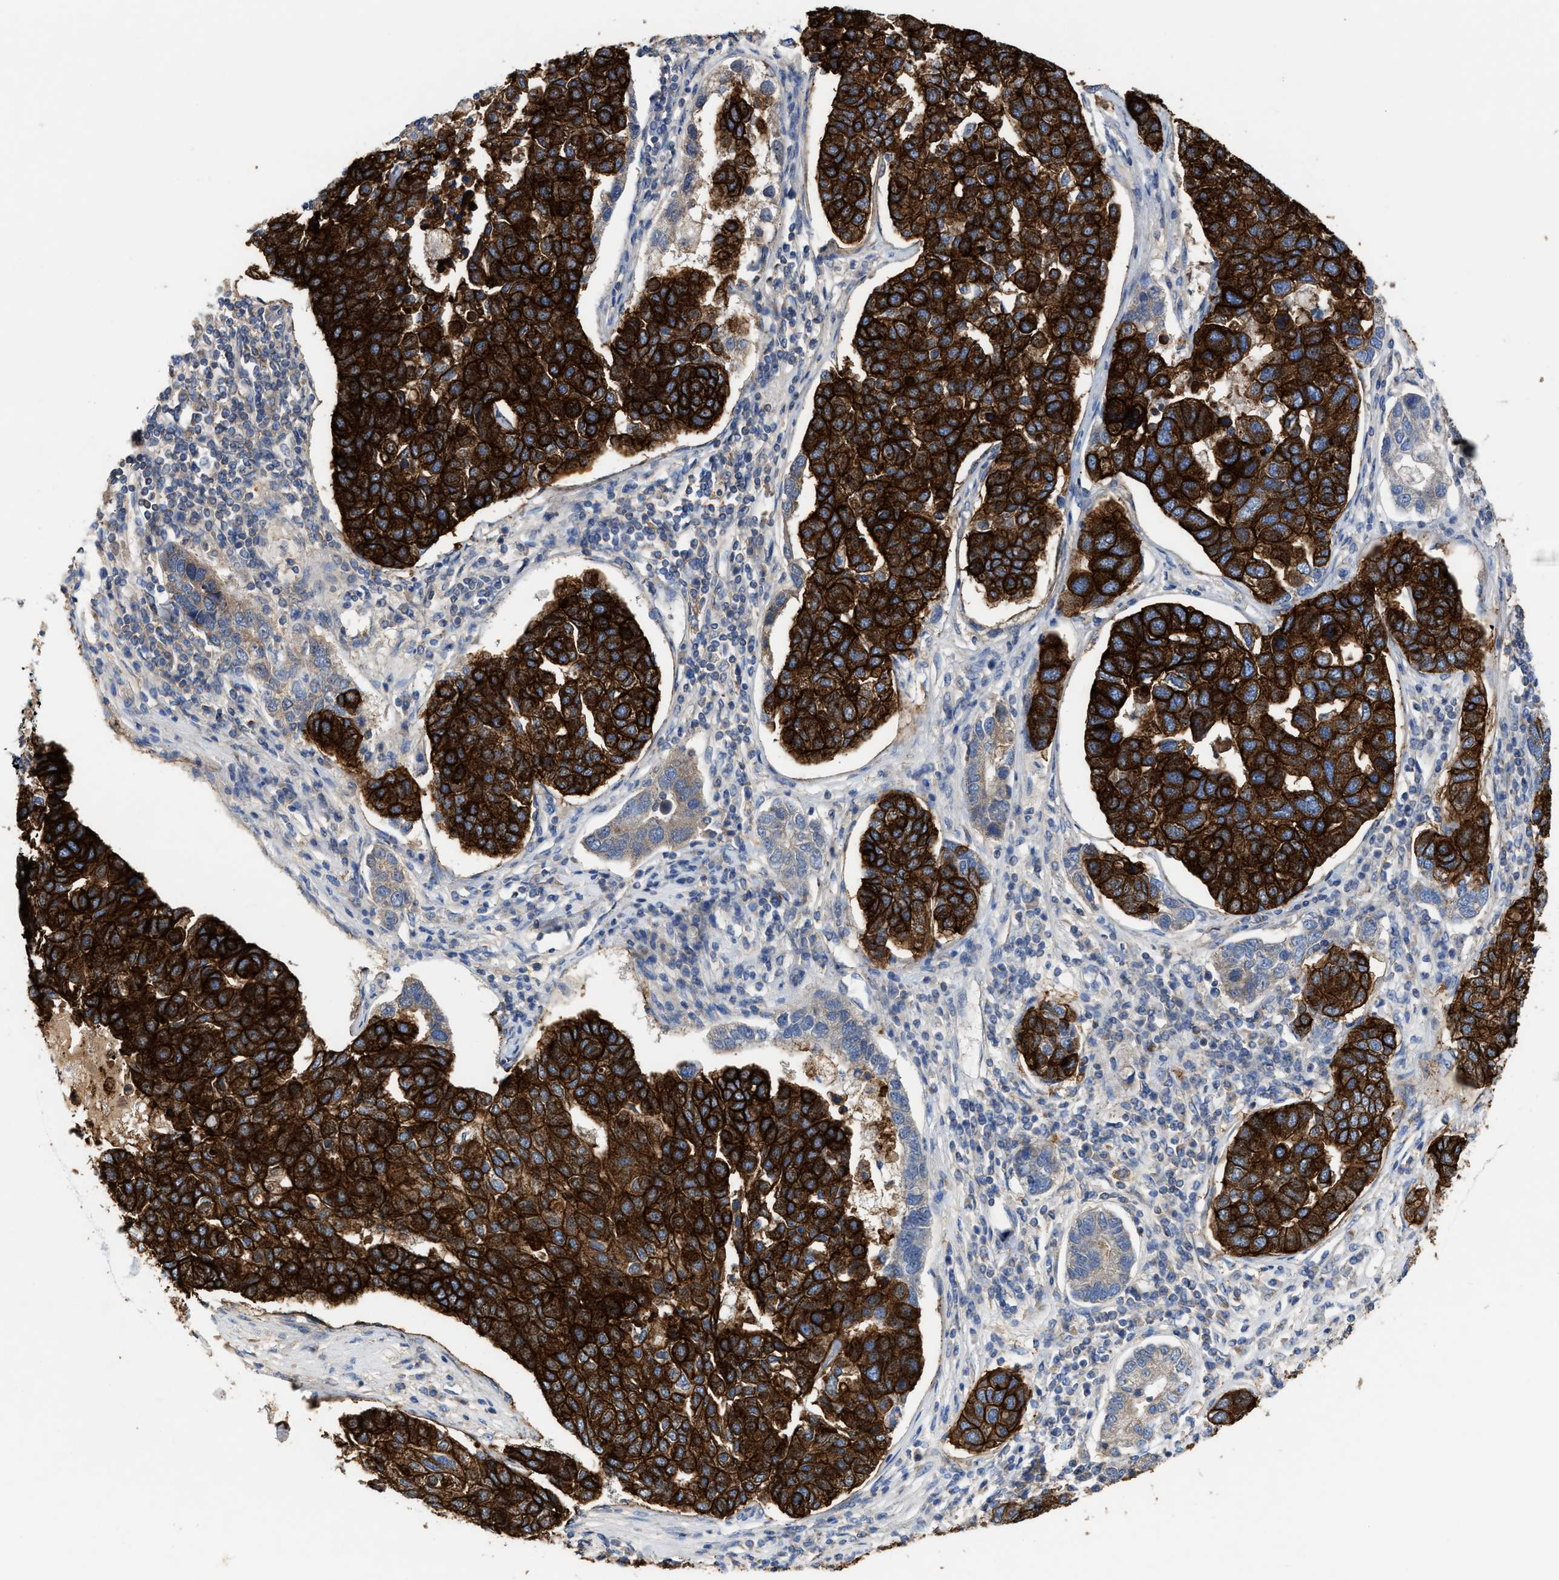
{"staining": {"intensity": "strong", "quantity": ">75%", "location": "cytoplasmic/membranous"}, "tissue": "pancreatic cancer", "cell_type": "Tumor cells", "image_type": "cancer", "snomed": [{"axis": "morphology", "description": "Adenocarcinoma, NOS"}, {"axis": "topography", "description": "Pancreas"}], "caption": "Tumor cells reveal high levels of strong cytoplasmic/membranous expression in about >75% of cells in human pancreatic adenocarcinoma.", "gene": "MECR", "patient": {"sex": "female", "age": 61}}